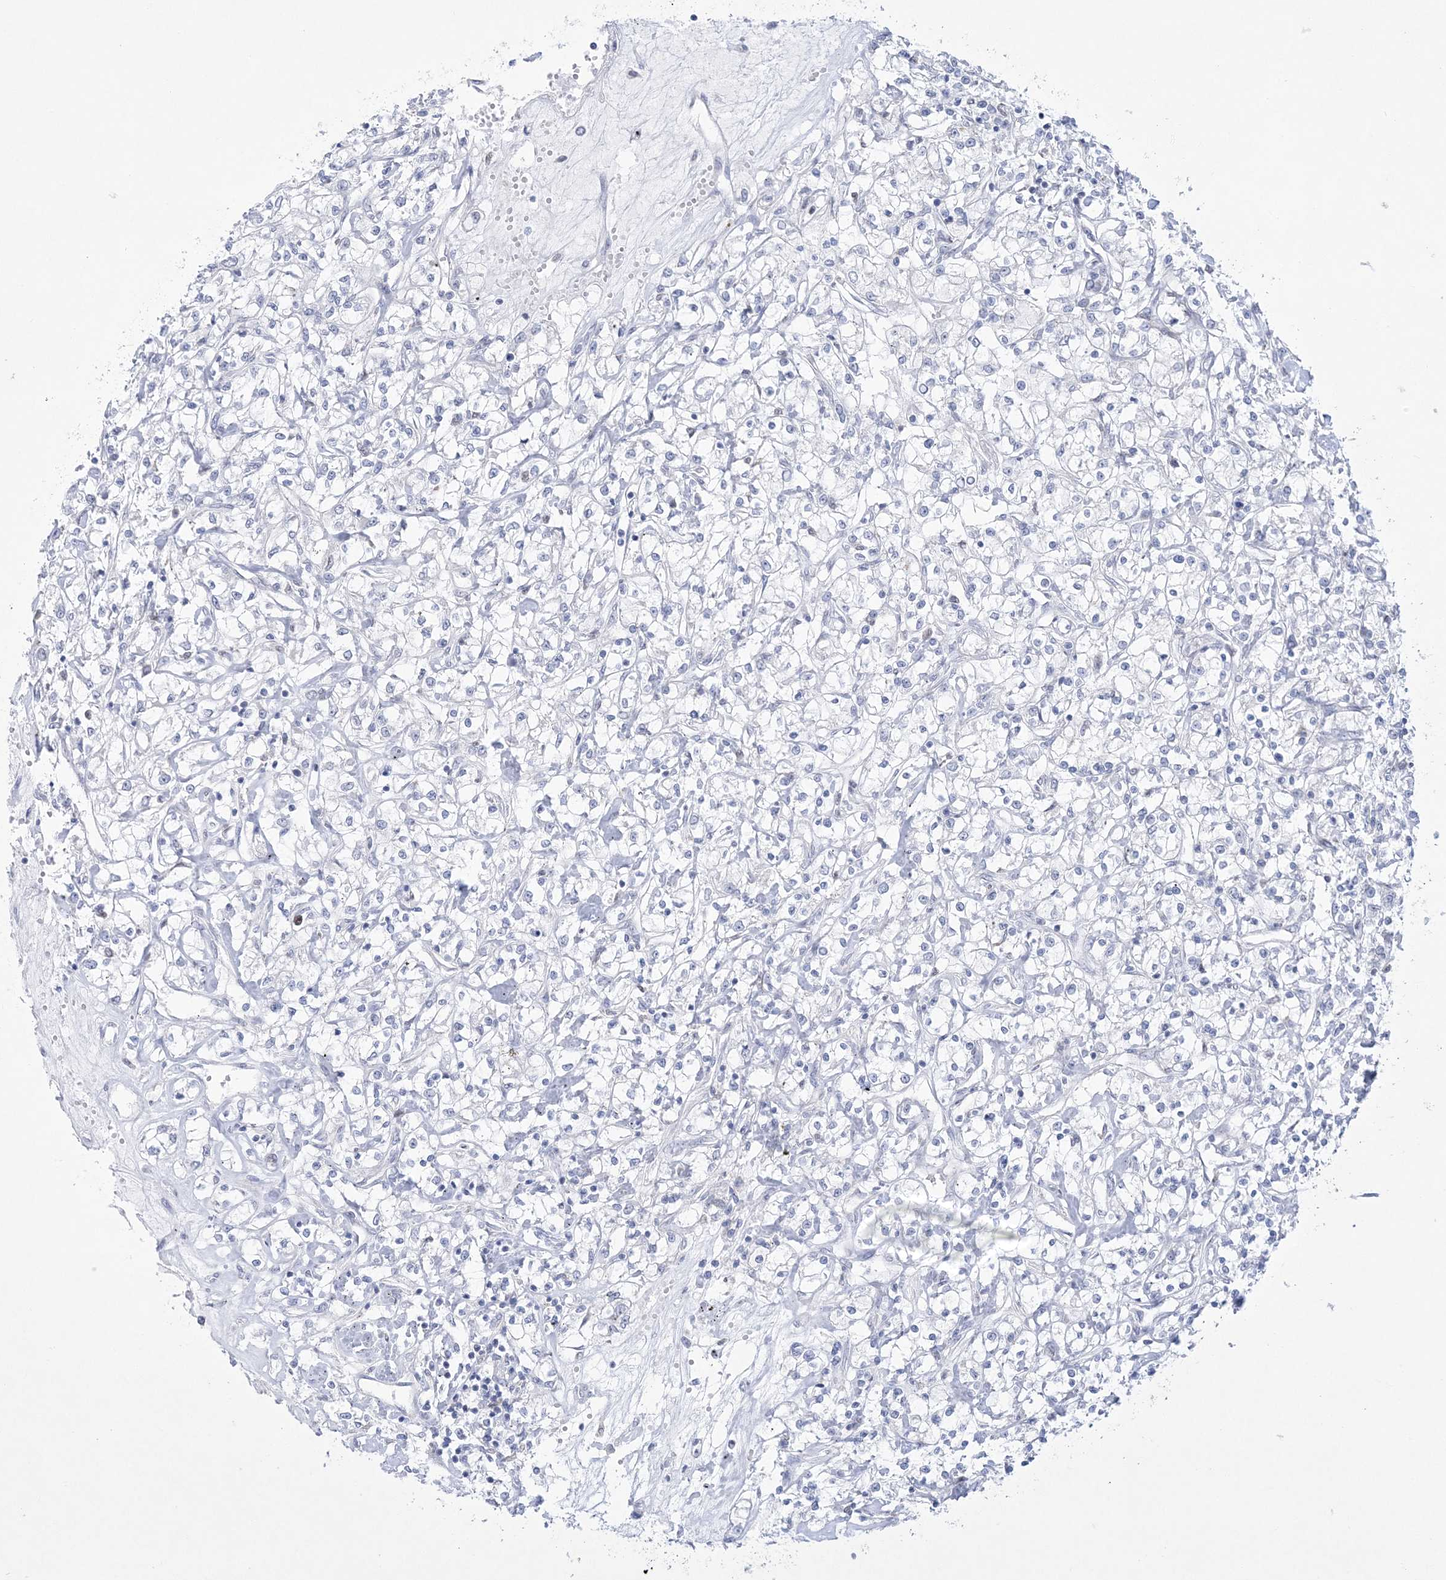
{"staining": {"intensity": "negative", "quantity": "none", "location": "none"}, "tissue": "renal cancer", "cell_type": "Tumor cells", "image_type": "cancer", "snomed": [{"axis": "morphology", "description": "Adenocarcinoma, NOS"}, {"axis": "topography", "description": "Kidney"}], "caption": "Photomicrograph shows no significant protein staining in tumor cells of renal cancer (adenocarcinoma).", "gene": "WDR27", "patient": {"sex": "female", "age": 59}}